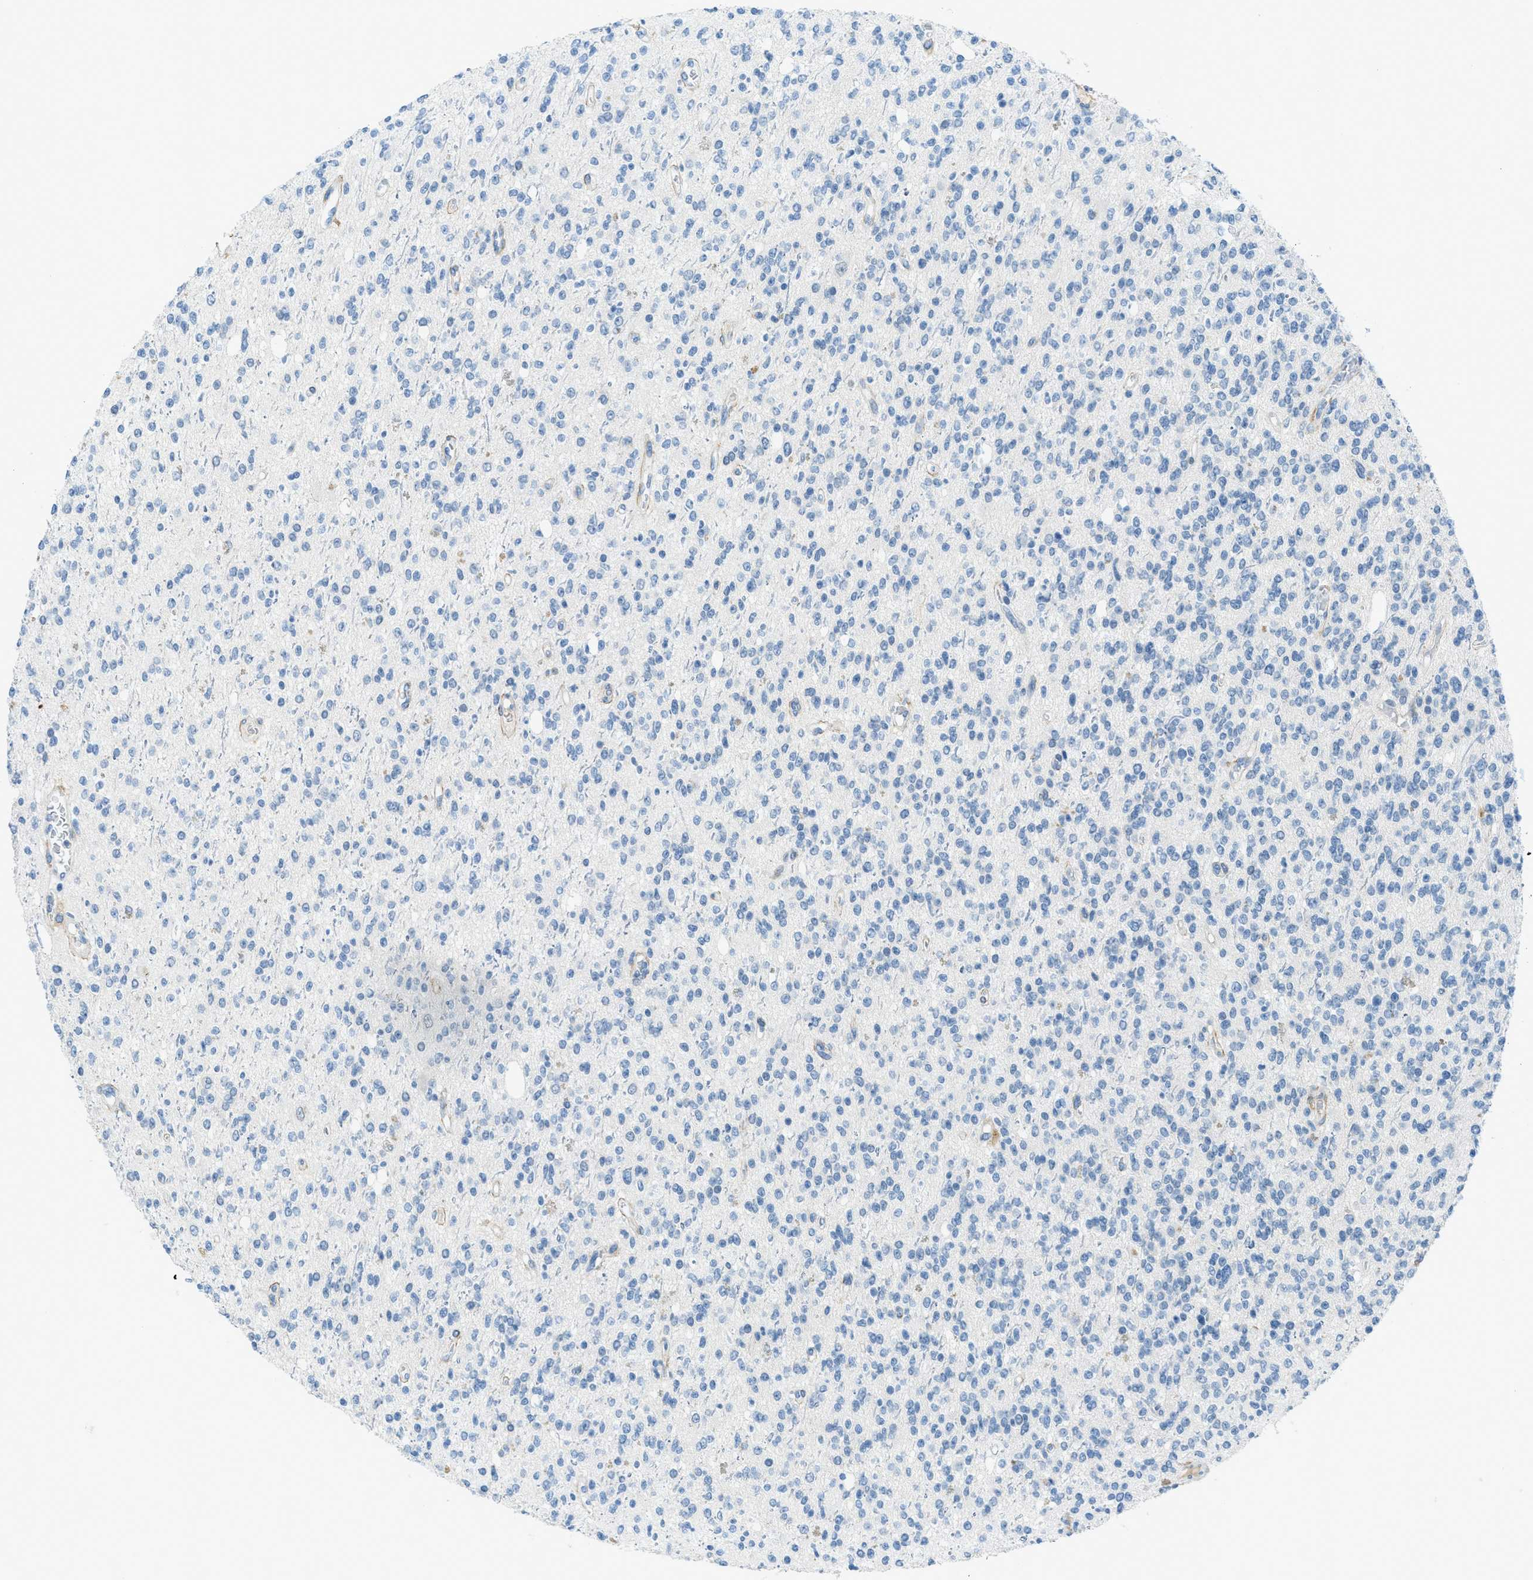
{"staining": {"intensity": "negative", "quantity": "none", "location": "none"}, "tissue": "glioma", "cell_type": "Tumor cells", "image_type": "cancer", "snomed": [{"axis": "morphology", "description": "Glioma, malignant, High grade"}, {"axis": "topography", "description": "Brain"}], "caption": "Micrograph shows no protein expression in tumor cells of glioma tissue.", "gene": "KLHL8", "patient": {"sex": "male", "age": 34}}